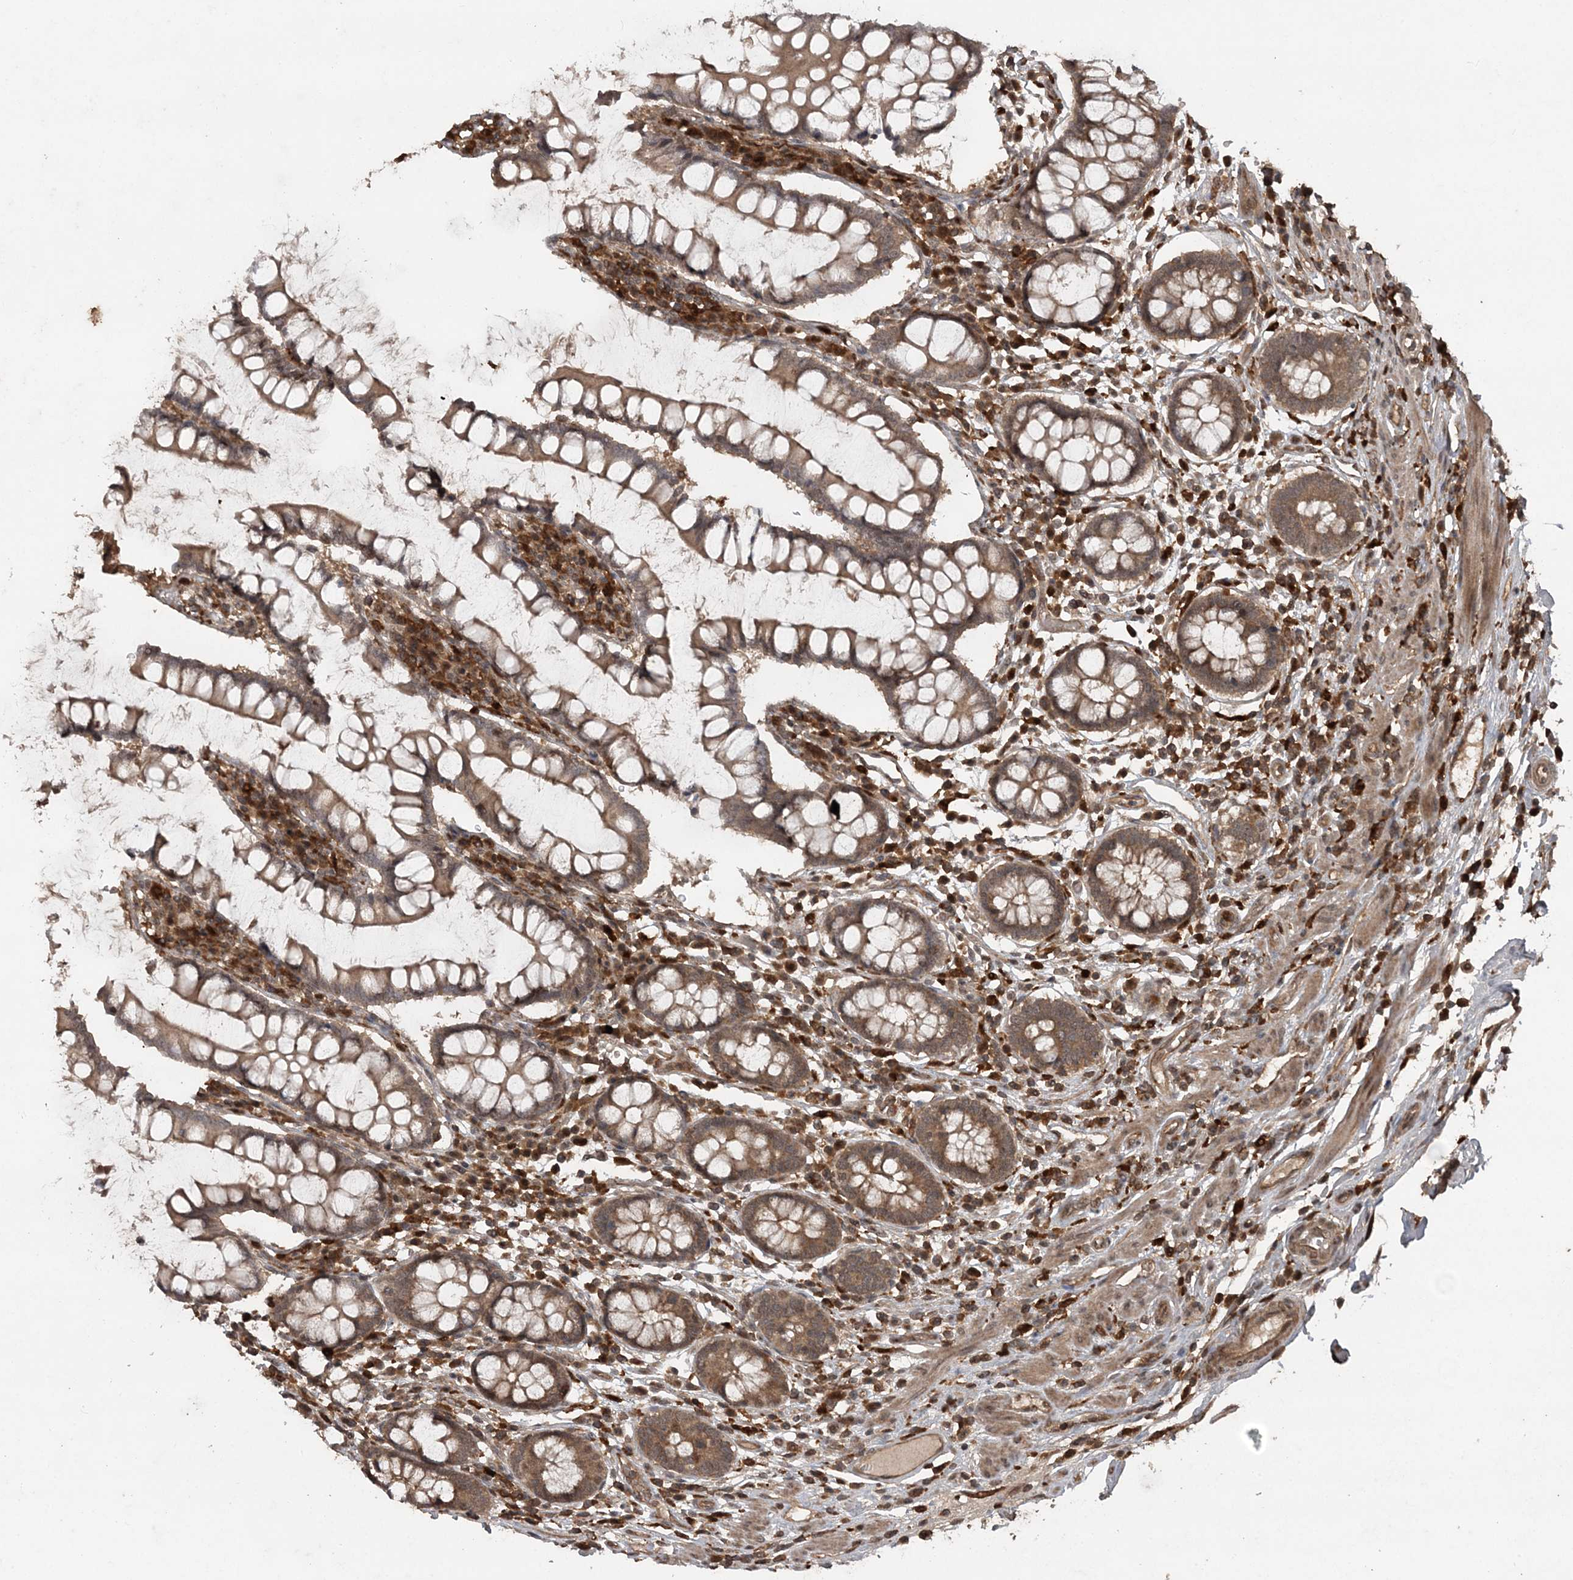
{"staining": {"intensity": "moderate", "quantity": "25%-75%", "location": "cytoplasmic/membranous"}, "tissue": "colon", "cell_type": "Endothelial cells", "image_type": "normal", "snomed": [{"axis": "morphology", "description": "Normal tissue, NOS"}, {"axis": "topography", "description": "Colon"}], "caption": "Protein staining demonstrates moderate cytoplasmic/membranous positivity in approximately 25%-75% of endothelial cells in normal colon.", "gene": "LACC1", "patient": {"sex": "female", "age": 79}}